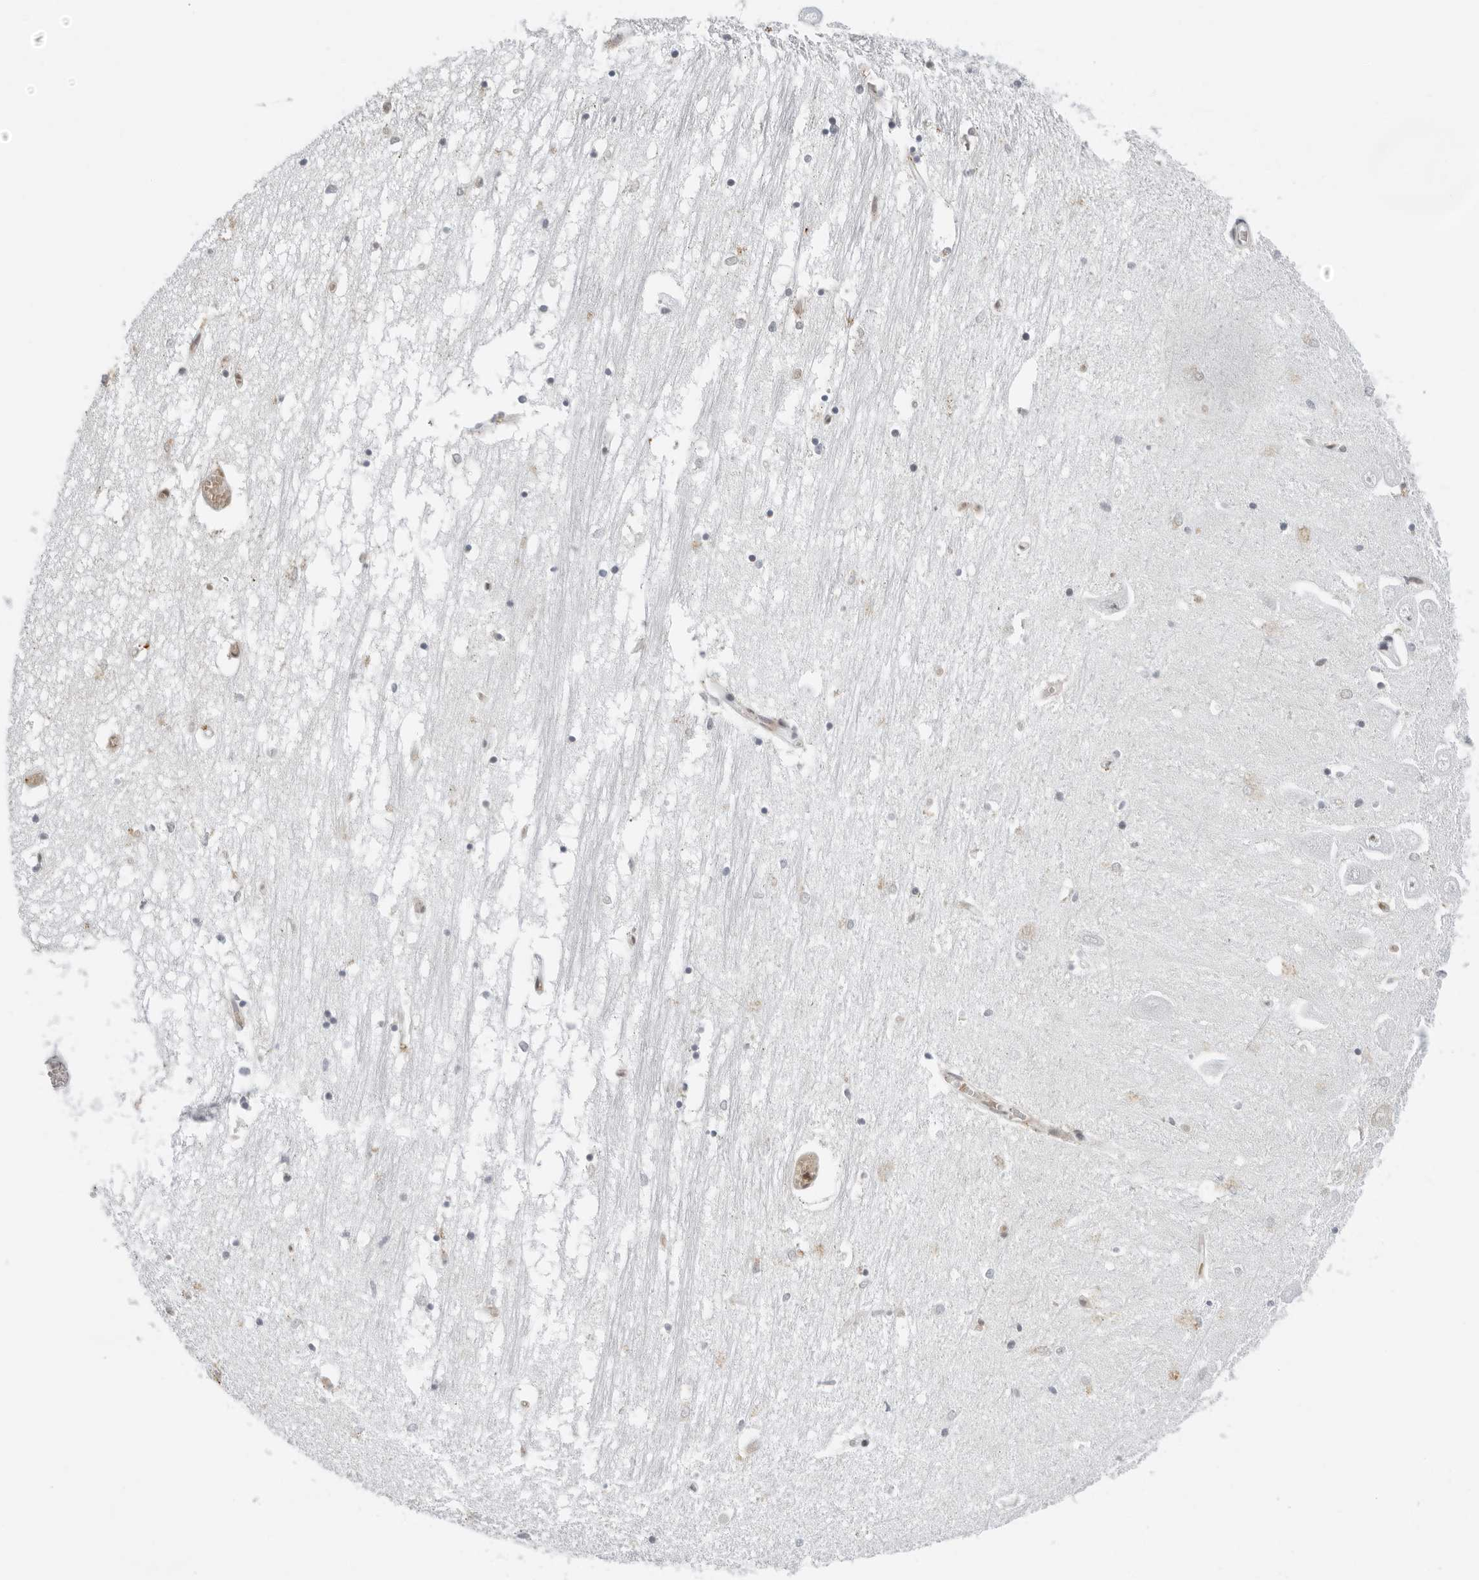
{"staining": {"intensity": "moderate", "quantity": "<25%", "location": "cytoplasmic/membranous"}, "tissue": "hippocampus", "cell_type": "Glial cells", "image_type": "normal", "snomed": [{"axis": "morphology", "description": "Normal tissue, NOS"}, {"axis": "topography", "description": "Hippocampus"}], "caption": "Immunohistochemical staining of normal hippocampus reveals low levels of moderate cytoplasmic/membranous expression in about <25% of glial cells.", "gene": "TOX4", "patient": {"sex": "male", "age": 70}}